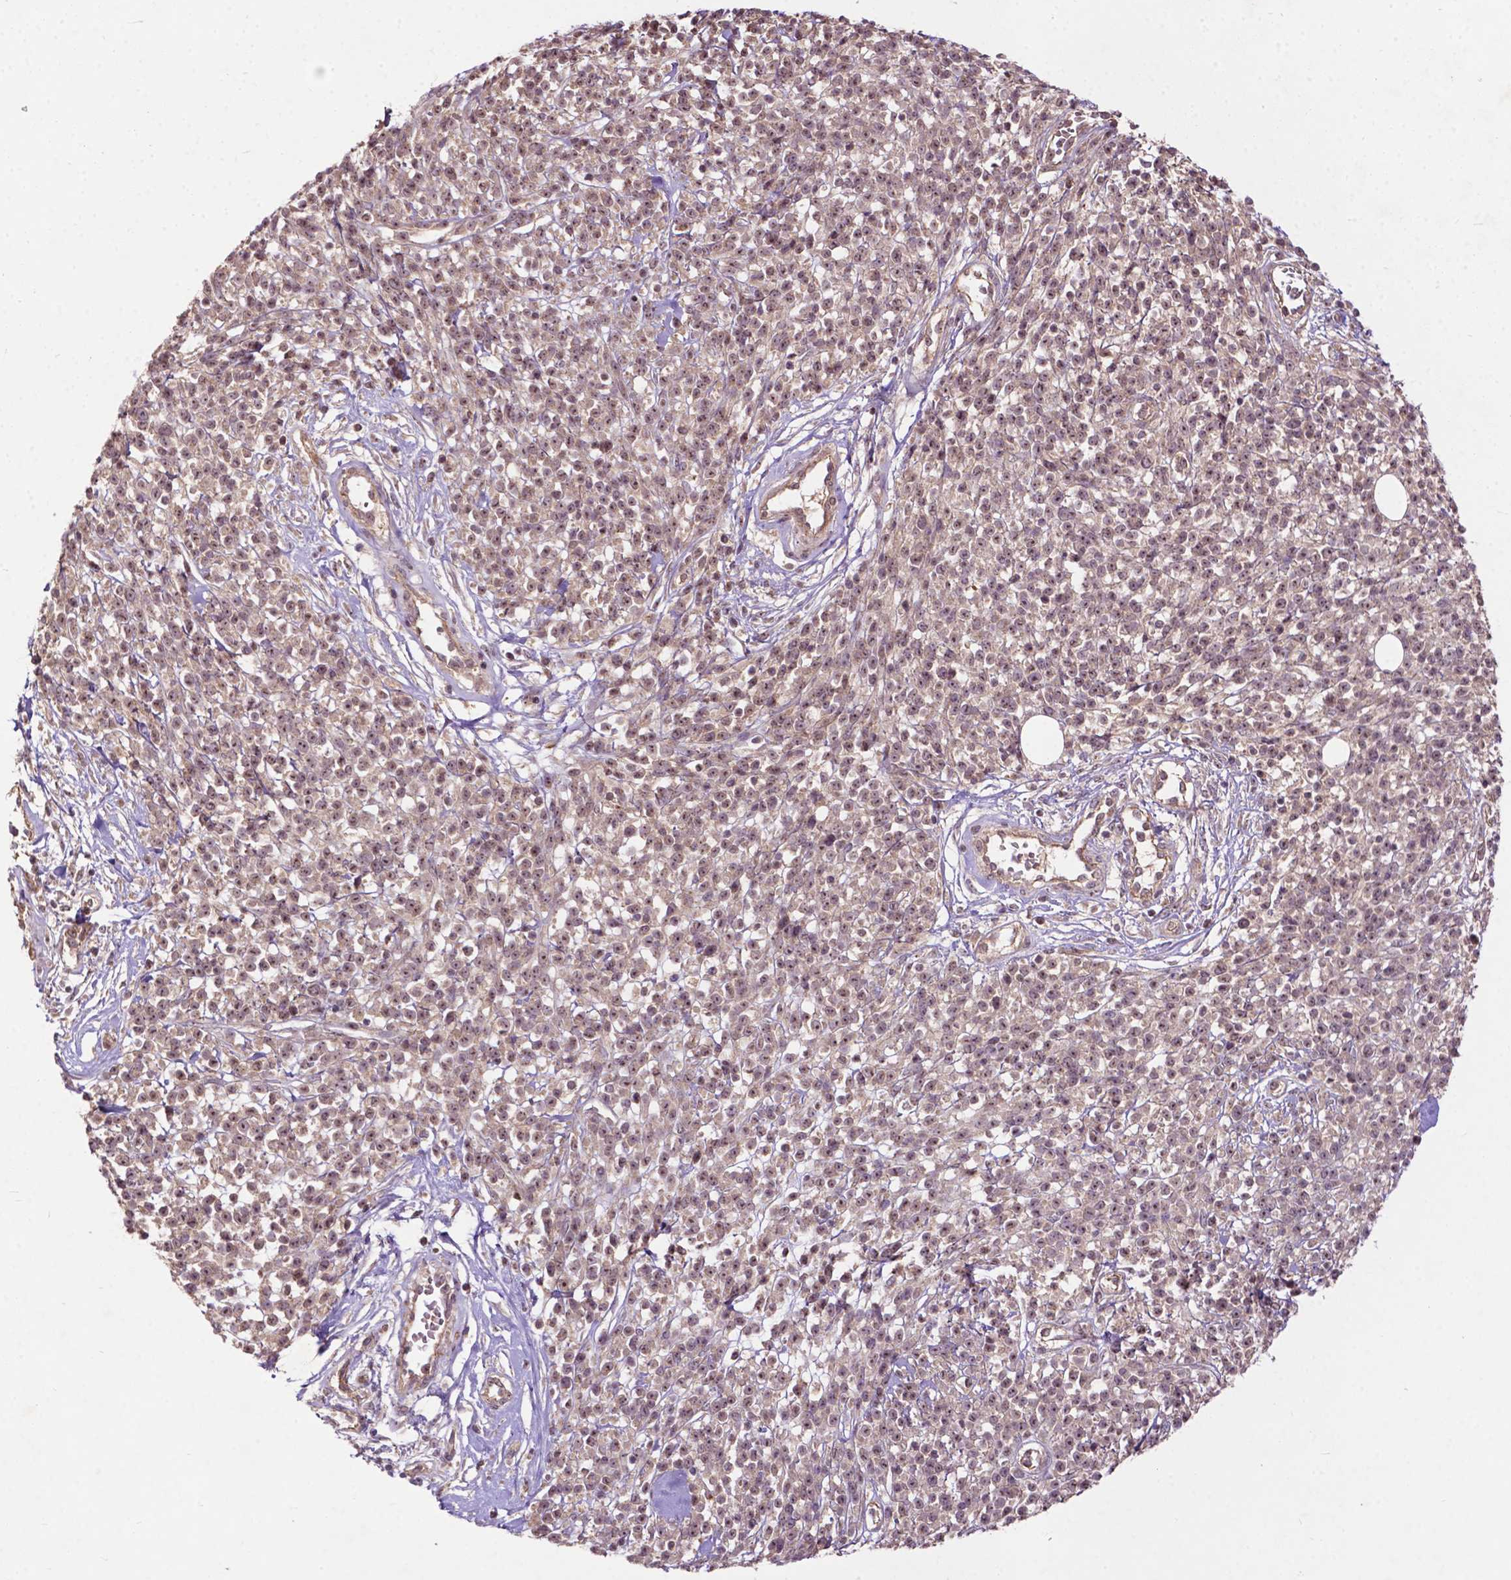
{"staining": {"intensity": "weak", "quantity": ">75%", "location": "nuclear"}, "tissue": "melanoma", "cell_type": "Tumor cells", "image_type": "cancer", "snomed": [{"axis": "morphology", "description": "Malignant melanoma, NOS"}, {"axis": "topography", "description": "Skin"}, {"axis": "topography", "description": "Skin of trunk"}], "caption": "A histopathology image showing weak nuclear expression in approximately >75% of tumor cells in melanoma, as visualized by brown immunohistochemical staining.", "gene": "PARP3", "patient": {"sex": "male", "age": 74}}